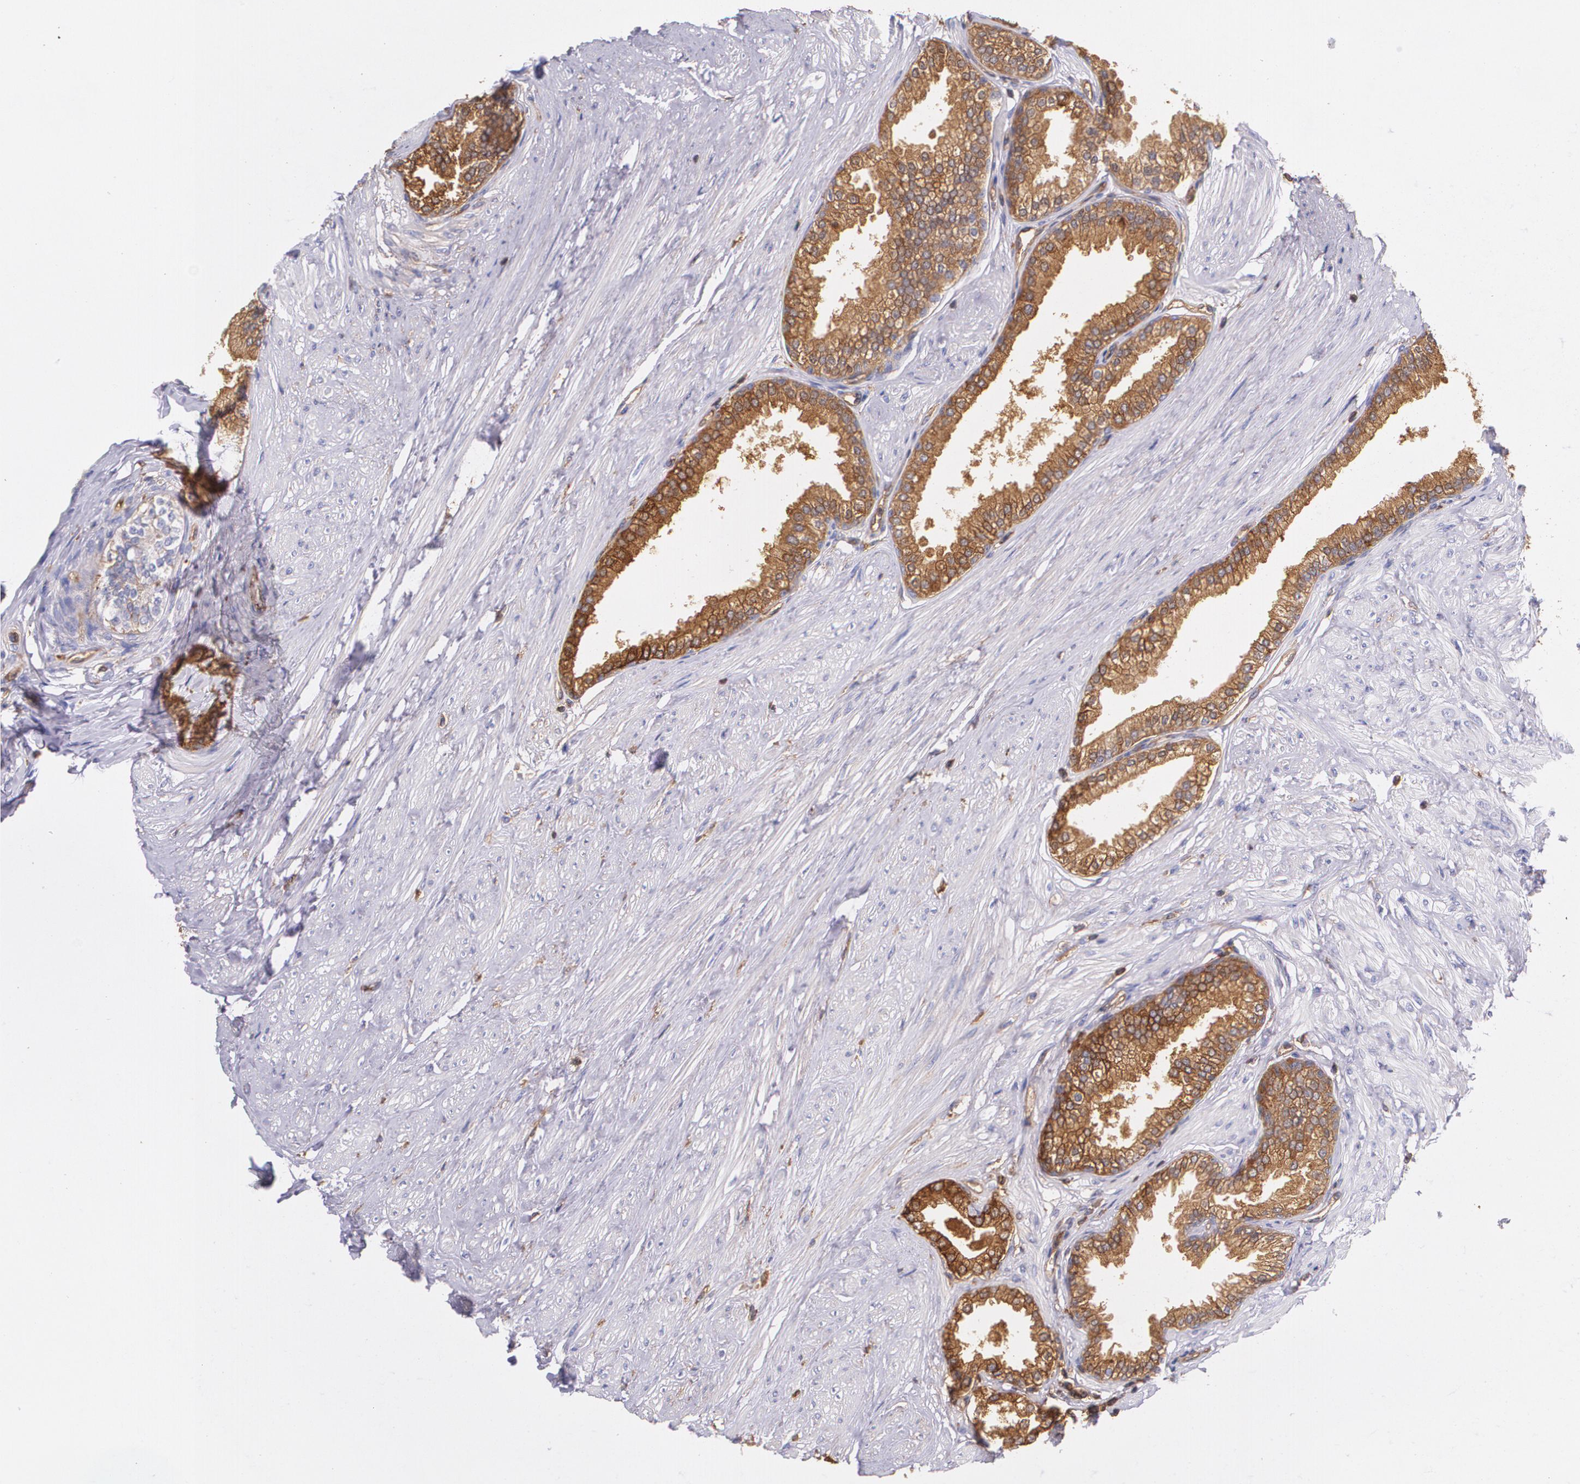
{"staining": {"intensity": "moderate", "quantity": ">75%", "location": "cytoplasmic/membranous"}, "tissue": "prostate", "cell_type": "Glandular cells", "image_type": "normal", "snomed": [{"axis": "morphology", "description": "Normal tissue, NOS"}, {"axis": "topography", "description": "Prostate"}], "caption": "IHC image of unremarkable human prostate stained for a protein (brown), which reveals medium levels of moderate cytoplasmic/membranous positivity in about >75% of glandular cells.", "gene": "B2M", "patient": {"sex": "male", "age": 64}}